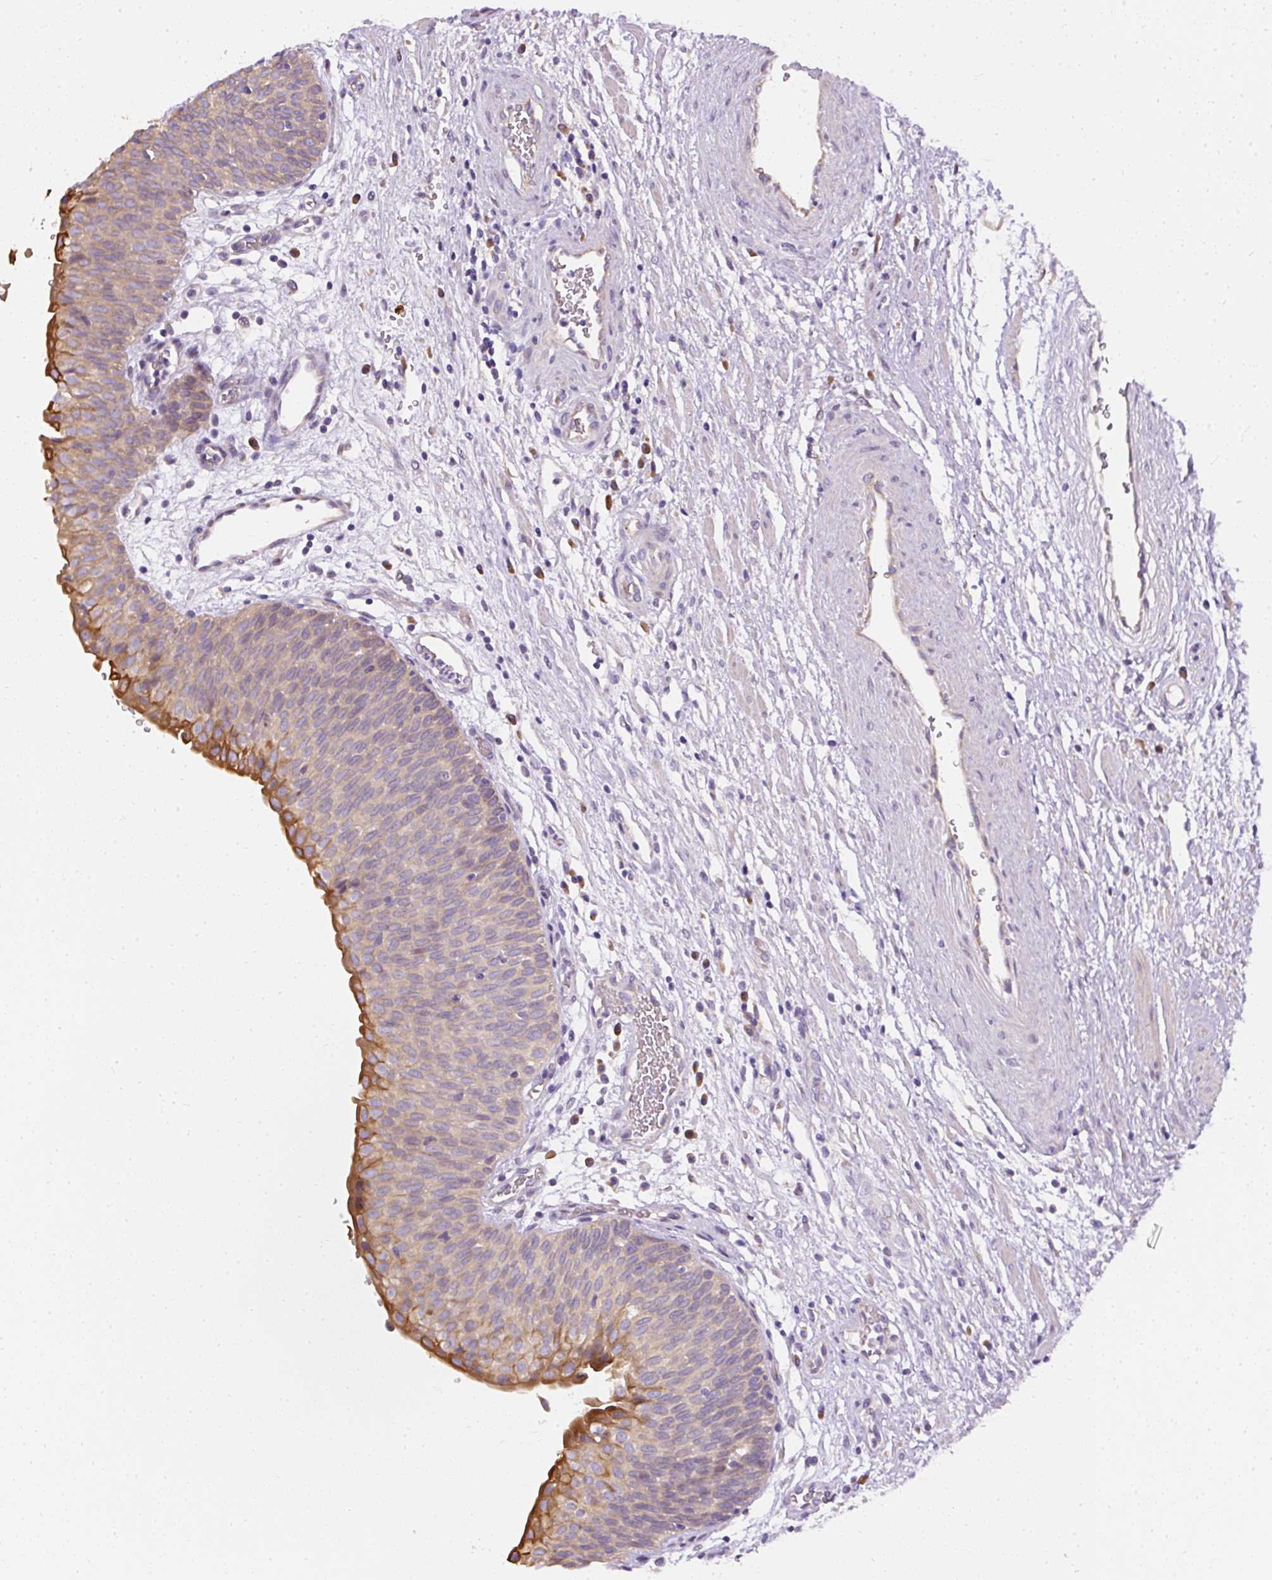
{"staining": {"intensity": "moderate", "quantity": "25%-75%", "location": "cytoplasmic/membranous"}, "tissue": "urinary bladder", "cell_type": "Urothelial cells", "image_type": "normal", "snomed": [{"axis": "morphology", "description": "Normal tissue, NOS"}, {"axis": "topography", "description": "Urinary bladder"}], "caption": "The micrograph displays staining of unremarkable urinary bladder, revealing moderate cytoplasmic/membranous protein positivity (brown color) within urothelial cells. The staining was performed using DAB to visualize the protein expression in brown, while the nuclei were stained in blue with hematoxylin (Magnification: 20x).", "gene": "FAM149A", "patient": {"sex": "male", "age": 55}}